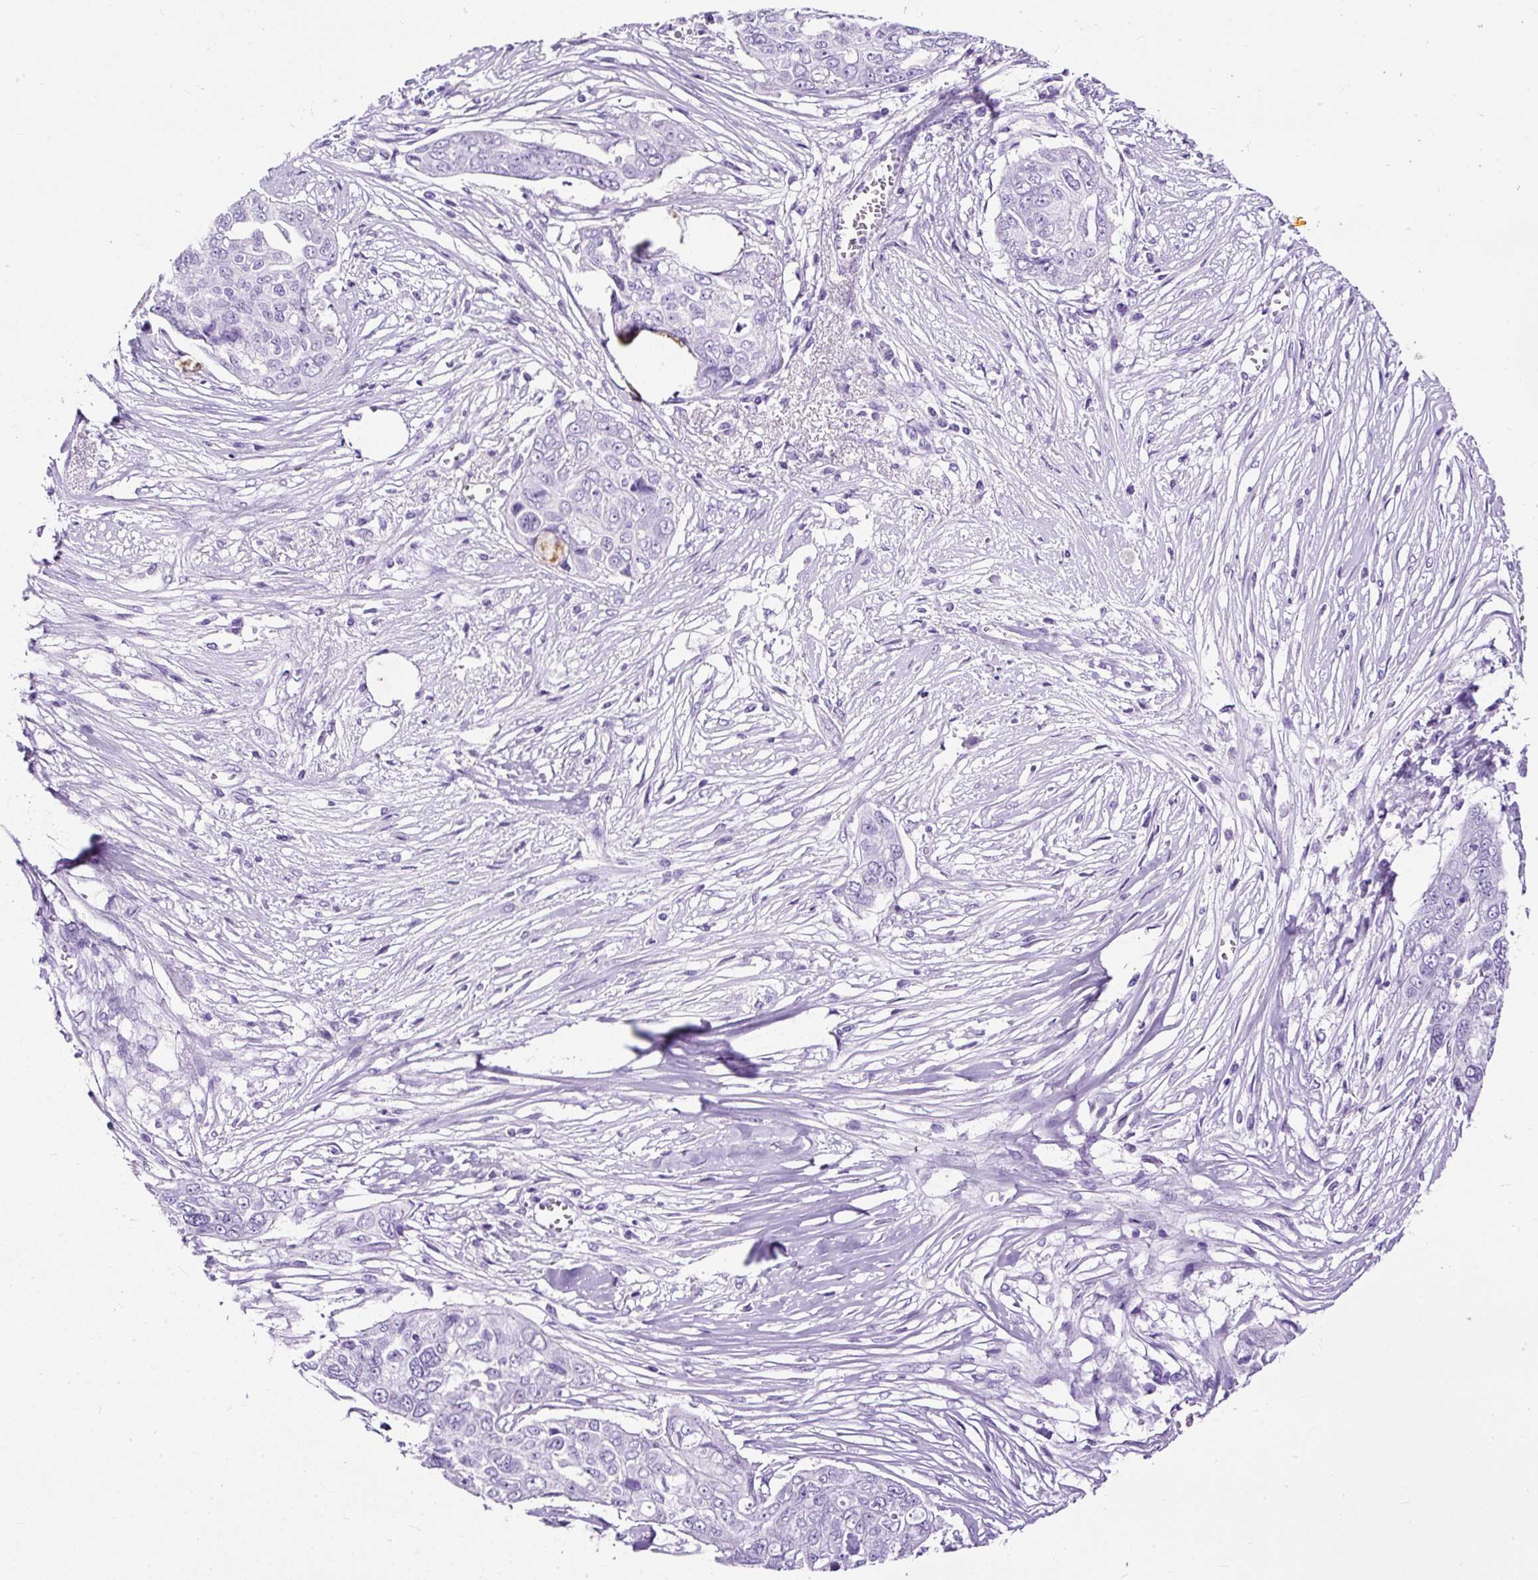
{"staining": {"intensity": "negative", "quantity": "none", "location": "none"}, "tissue": "ovarian cancer", "cell_type": "Tumor cells", "image_type": "cancer", "snomed": [{"axis": "morphology", "description": "Carcinoma, endometroid"}, {"axis": "topography", "description": "Ovary"}], "caption": "There is no significant positivity in tumor cells of endometroid carcinoma (ovarian).", "gene": "NTS", "patient": {"sex": "female", "age": 70}}